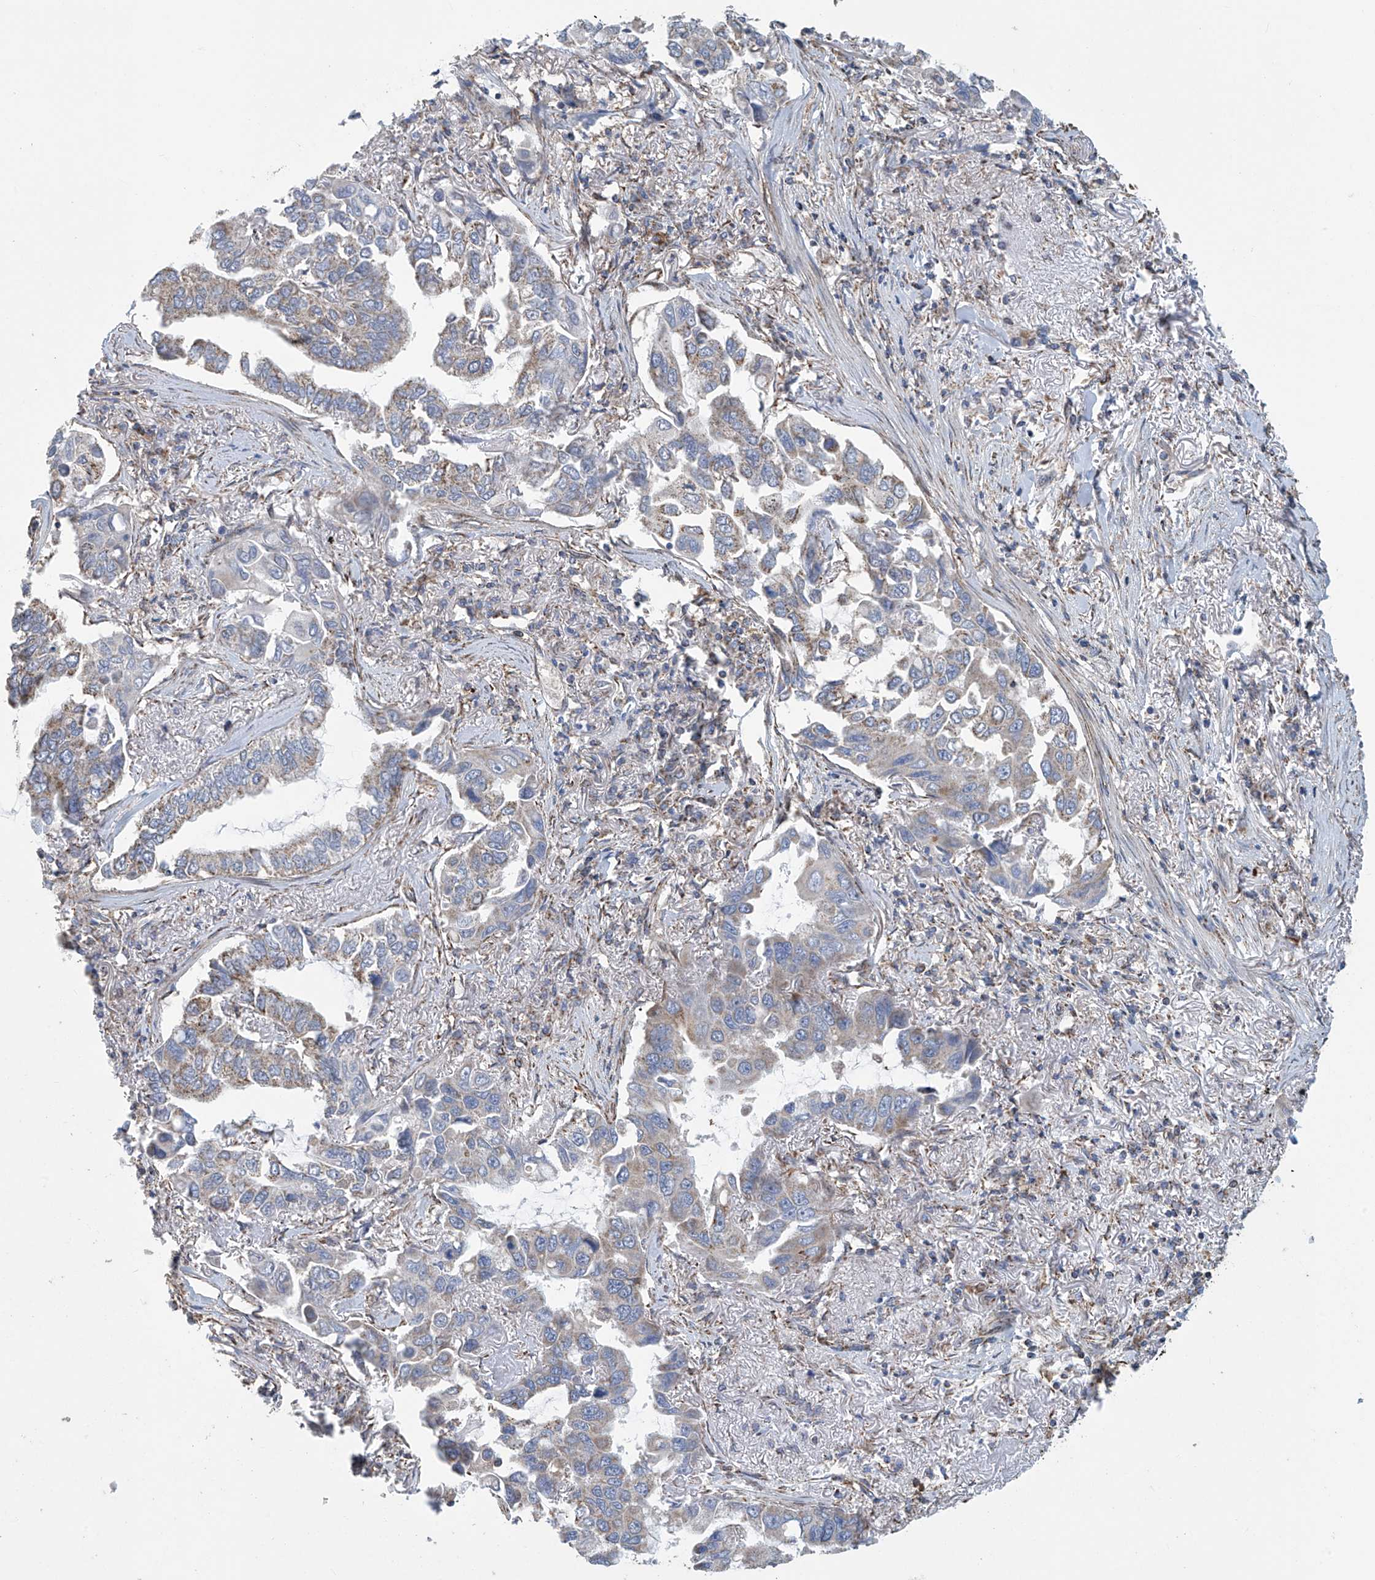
{"staining": {"intensity": "weak", "quantity": "<25%", "location": "cytoplasmic/membranous"}, "tissue": "lung cancer", "cell_type": "Tumor cells", "image_type": "cancer", "snomed": [{"axis": "morphology", "description": "Adenocarcinoma, NOS"}, {"axis": "topography", "description": "Lung"}], "caption": "Lung cancer stained for a protein using immunohistochemistry (IHC) demonstrates no positivity tumor cells.", "gene": "COMMD1", "patient": {"sex": "male", "age": 64}}